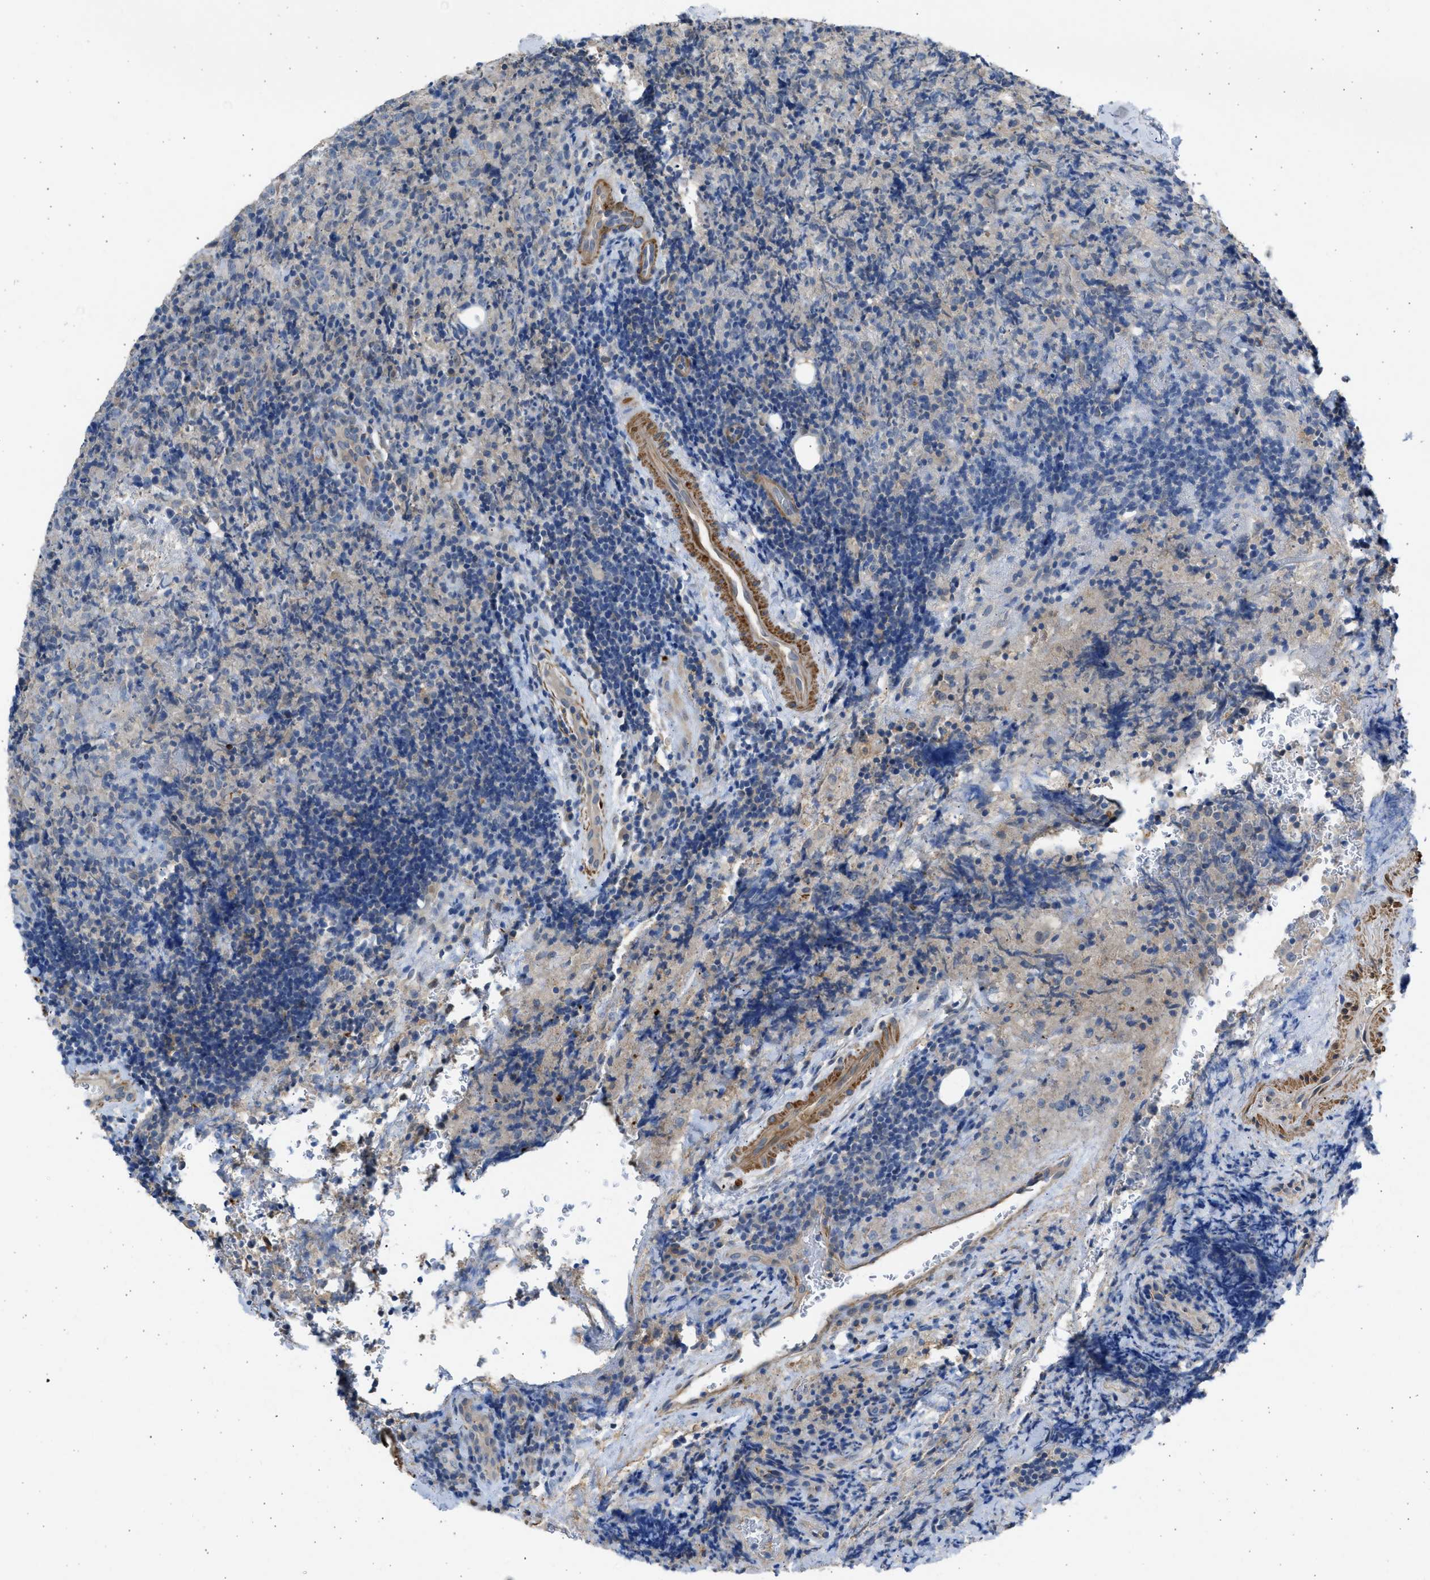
{"staining": {"intensity": "negative", "quantity": "none", "location": "none"}, "tissue": "lymphoma", "cell_type": "Tumor cells", "image_type": "cancer", "snomed": [{"axis": "morphology", "description": "Malignant lymphoma, non-Hodgkin's type, High grade"}, {"axis": "topography", "description": "Tonsil"}], "caption": "This micrograph is of lymphoma stained with IHC to label a protein in brown with the nuclei are counter-stained blue. There is no positivity in tumor cells.", "gene": "PCNX3", "patient": {"sex": "female", "age": 36}}